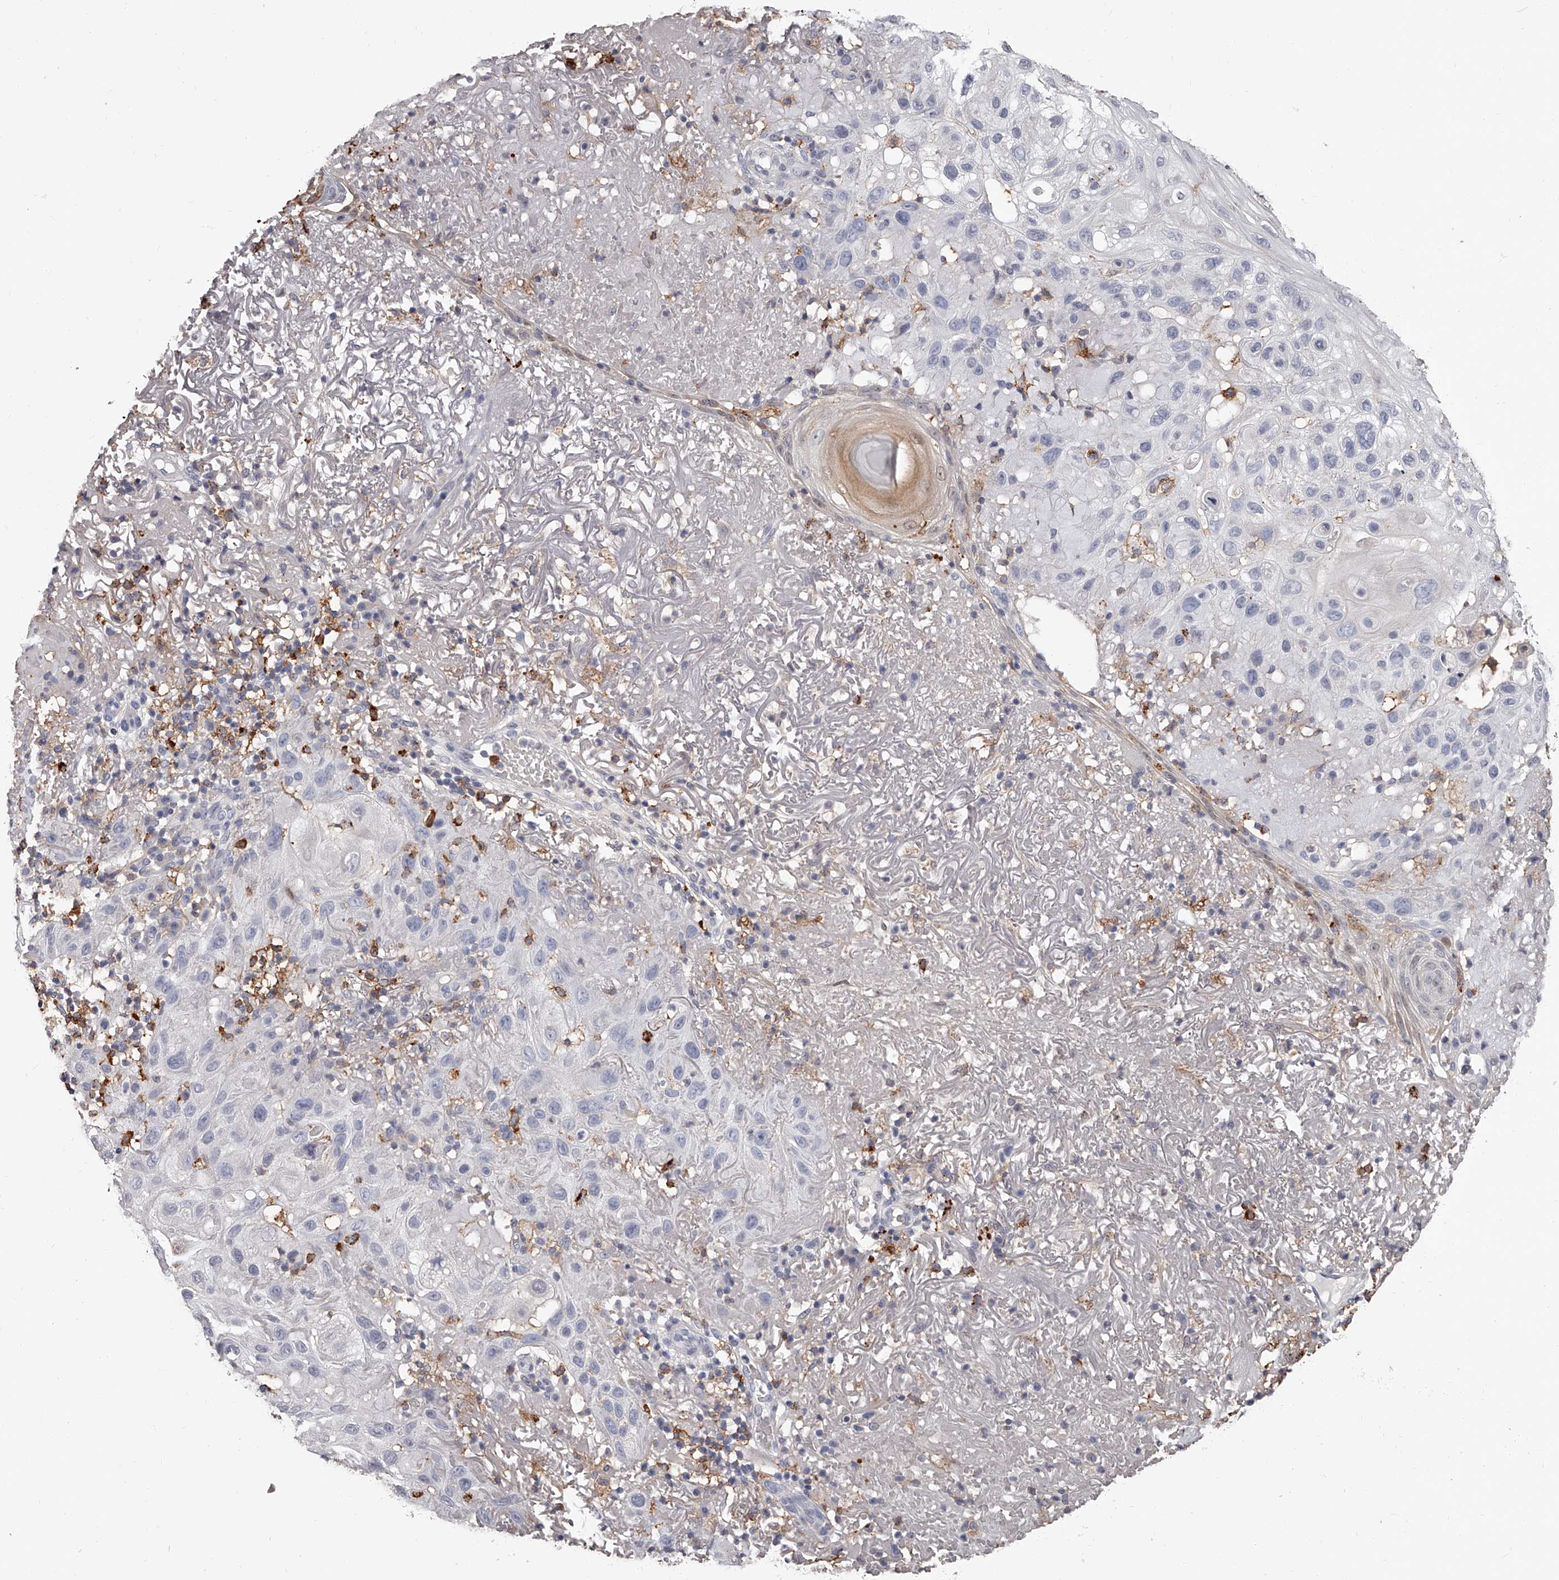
{"staining": {"intensity": "negative", "quantity": "none", "location": "none"}, "tissue": "skin cancer", "cell_type": "Tumor cells", "image_type": "cancer", "snomed": [{"axis": "morphology", "description": "Normal tissue, NOS"}, {"axis": "morphology", "description": "Squamous cell carcinoma, NOS"}, {"axis": "topography", "description": "Skin"}], "caption": "The immunohistochemistry (IHC) histopathology image has no significant positivity in tumor cells of skin squamous cell carcinoma tissue.", "gene": "PACSIN1", "patient": {"sex": "female", "age": 96}}